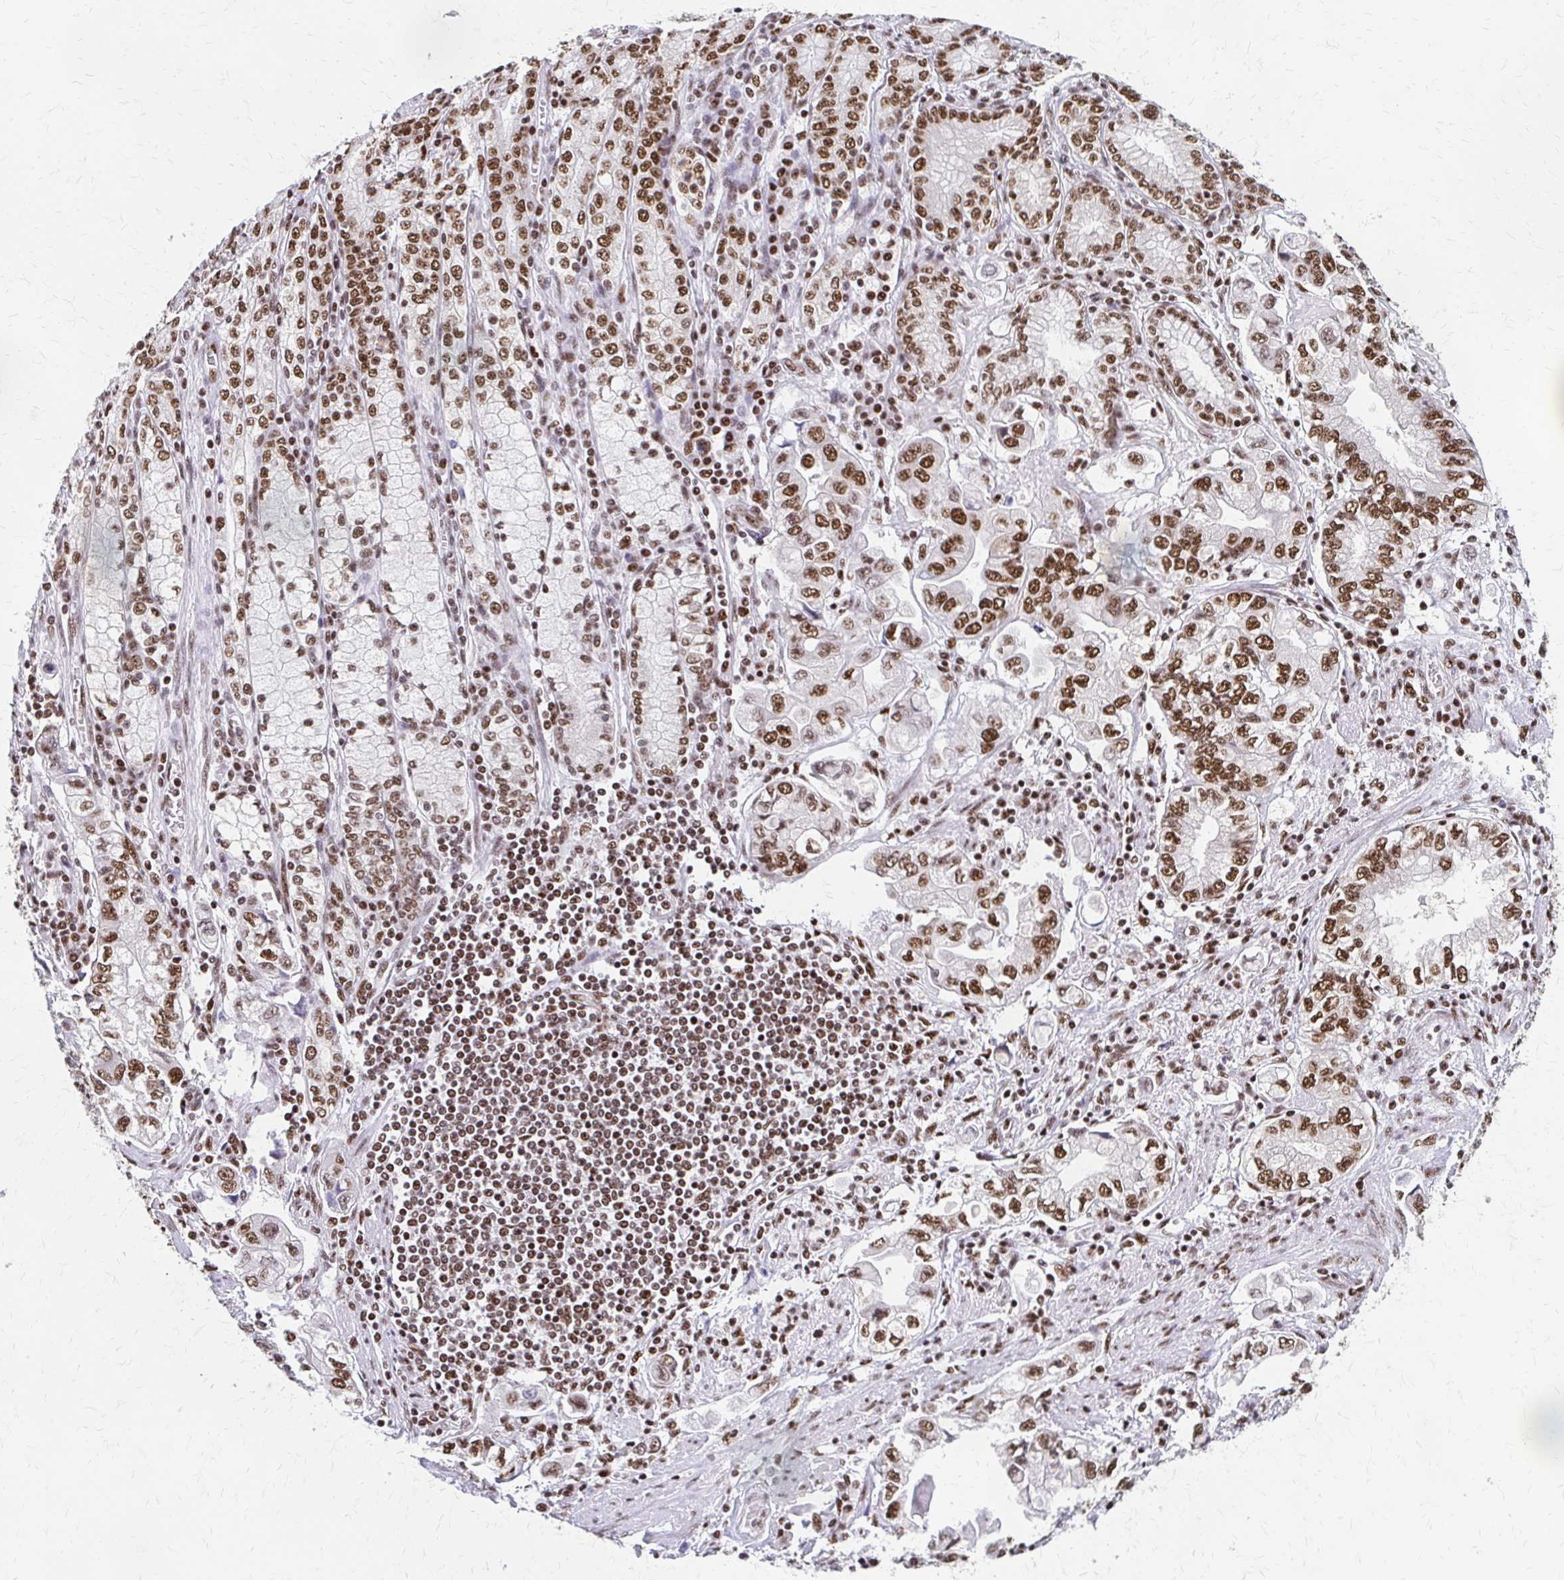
{"staining": {"intensity": "moderate", "quantity": ">75%", "location": "nuclear"}, "tissue": "stomach cancer", "cell_type": "Tumor cells", "image_type": "cancer", "snomed": [{"axis": "morphology", "description": "Adenocarcinoma, NOS"}, {"axis": "topography", "description": "Stomach, lower"}], "caption": "Protein staining shows moderate nuclear positivity in about >75% of tumor cells in stomach cancer.", "gene": "CNKSR3", "patient": {"sex": "female", "age": 93}}